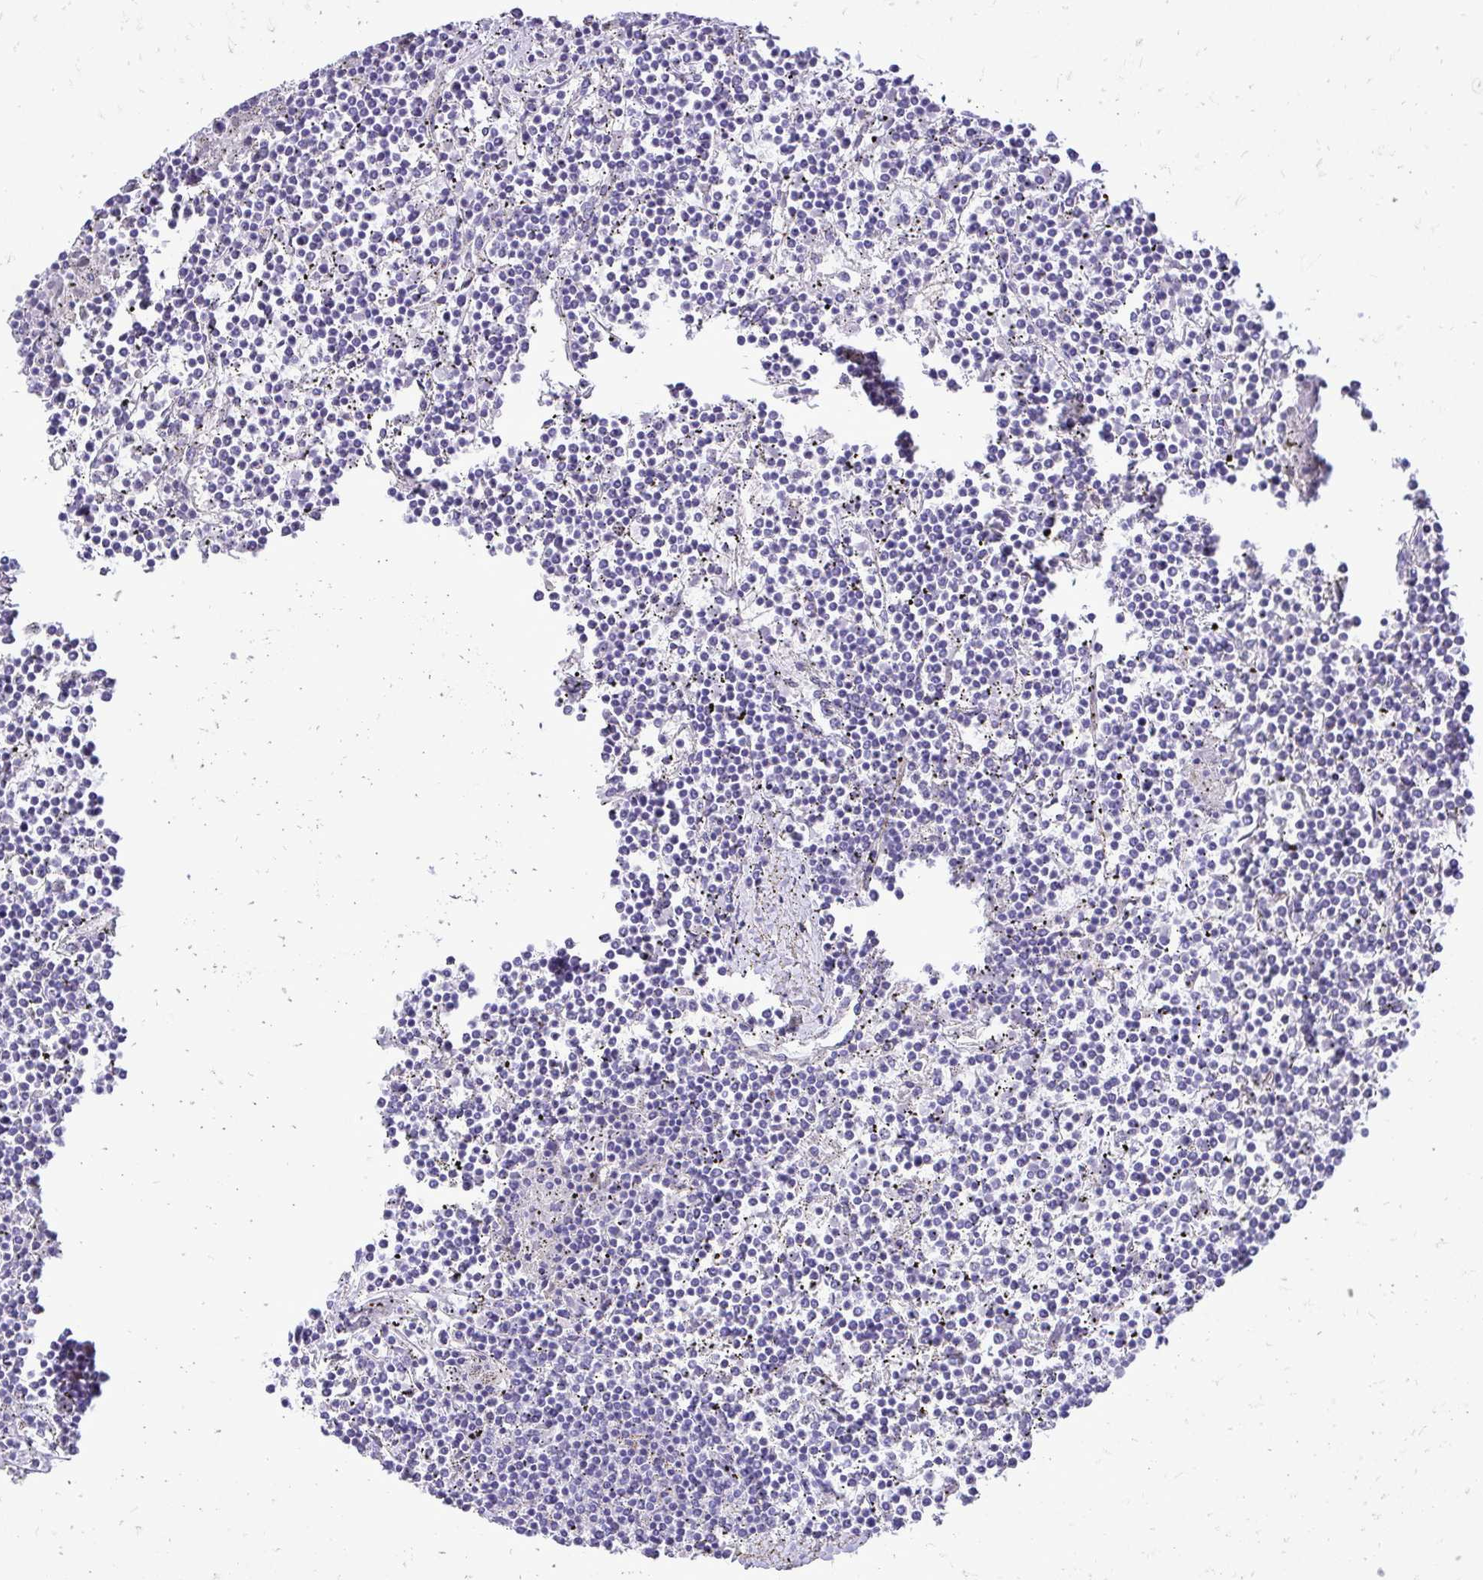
{"staining": {"intensity": "negative", "quantity": "none", "location": "none"}, "tissue": "lymphoma", "cell_type": "Tumor cells", "image_type": "cancer", "snomed": [{"axis": "morphology", "description": "Malignant lymphoma, non-Hodgkin's type, Low grade"}, {"axis": "topography", "description": "Spleen"}], "caption": "Protein analysis of malignant lymphoma, non-Hodgkin's type (low-grade) reveals no significant expression in tumor cells.", "gene": "PELI3", "patient": {"sex": "female", "age": 19}}